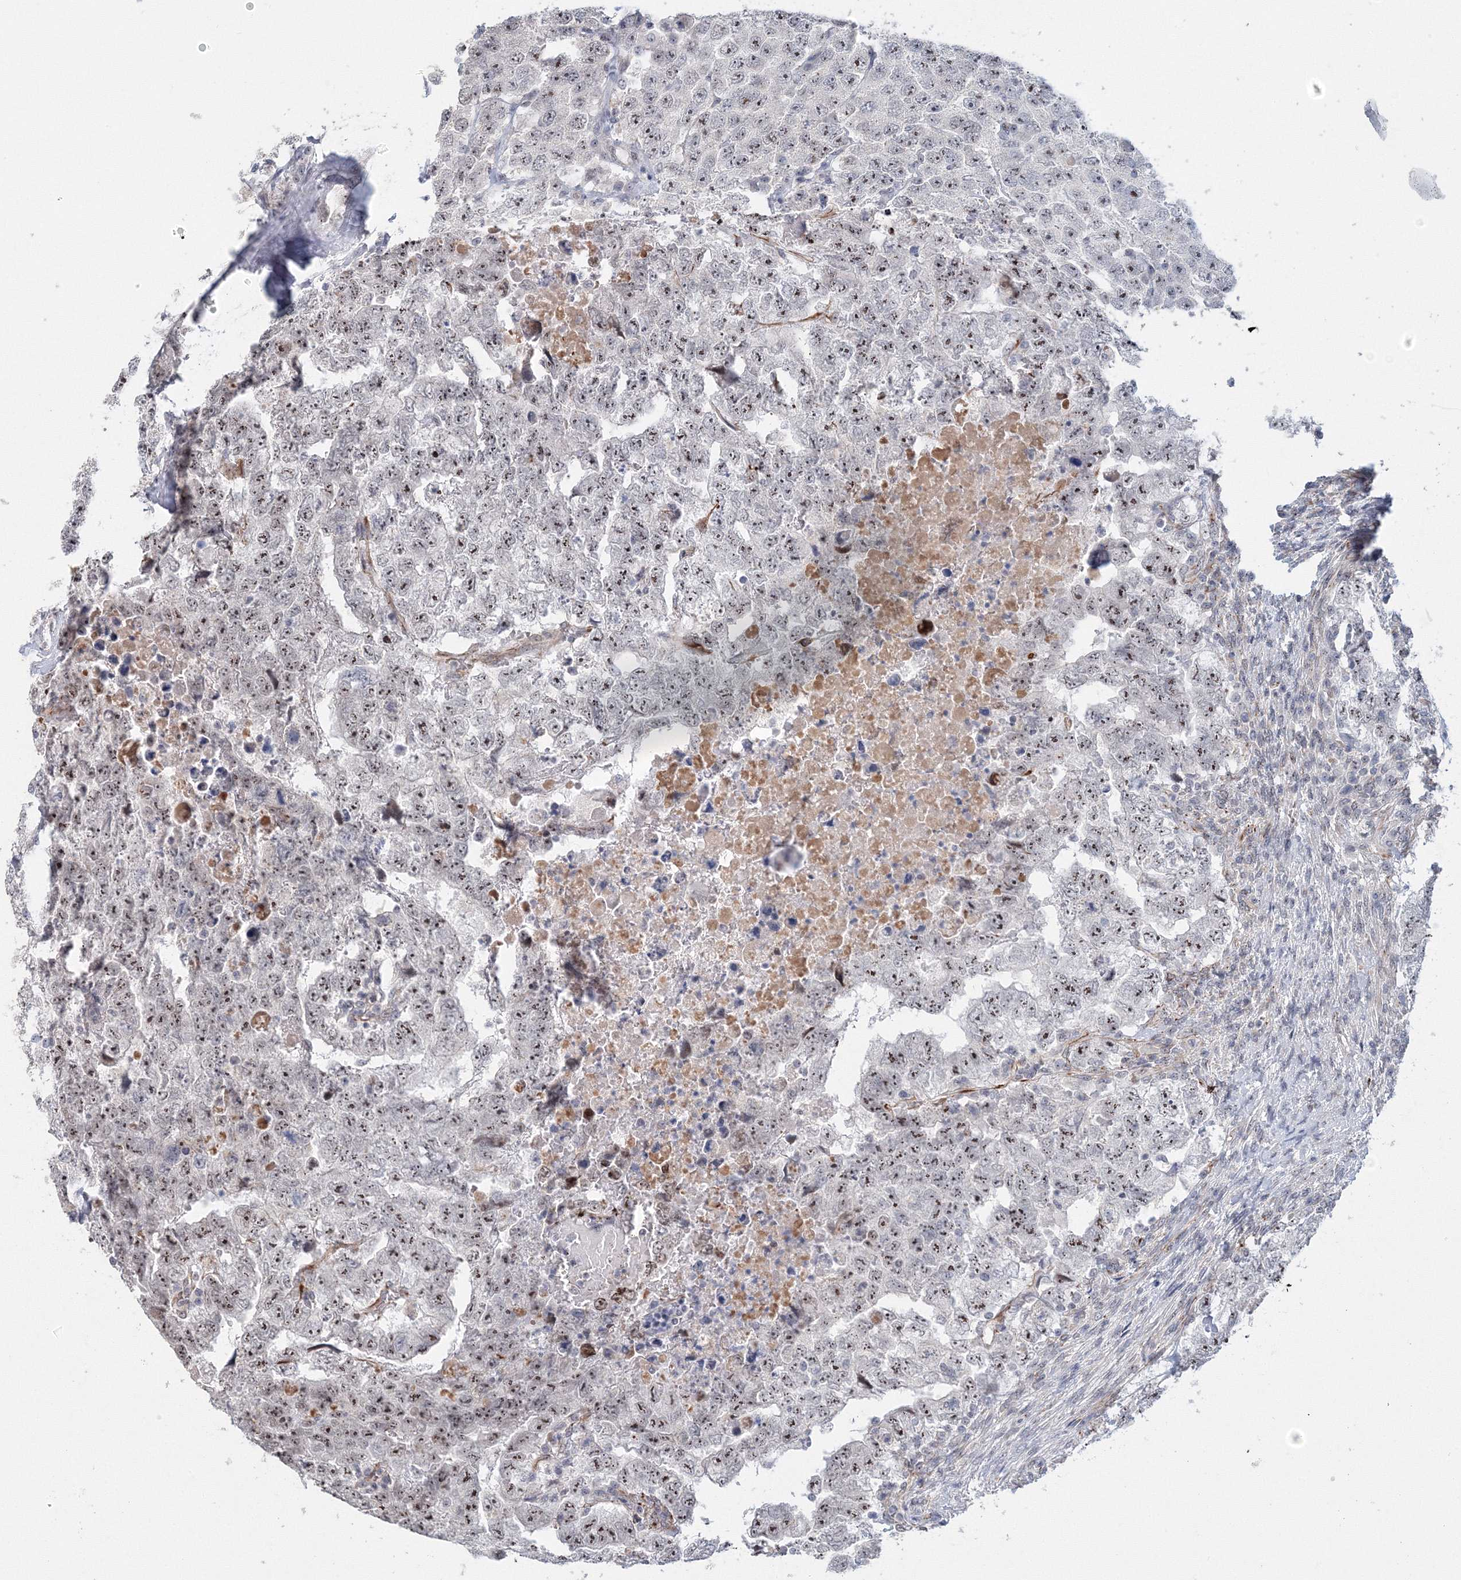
{"staining": {"intensity": "moderate", "quantity": "25%-75%", "location": "nuclear"}, "tissue": "testis cancer", "cell_type": "Tumor cells", "image_type": "cancer", "snomed": [{"axis": "morphology", "description": "Carcinoma, Embryonal, NOS"}, {"axis": "topography", "description": "Testis"}], "caption": "Tumor cells exhibit medium levels of moderate nuclear expression in approximately 25%-75% of cells in human testis cancer.", "gene": "SIRT7", "patient": {"sex": "male", "age": 45}}